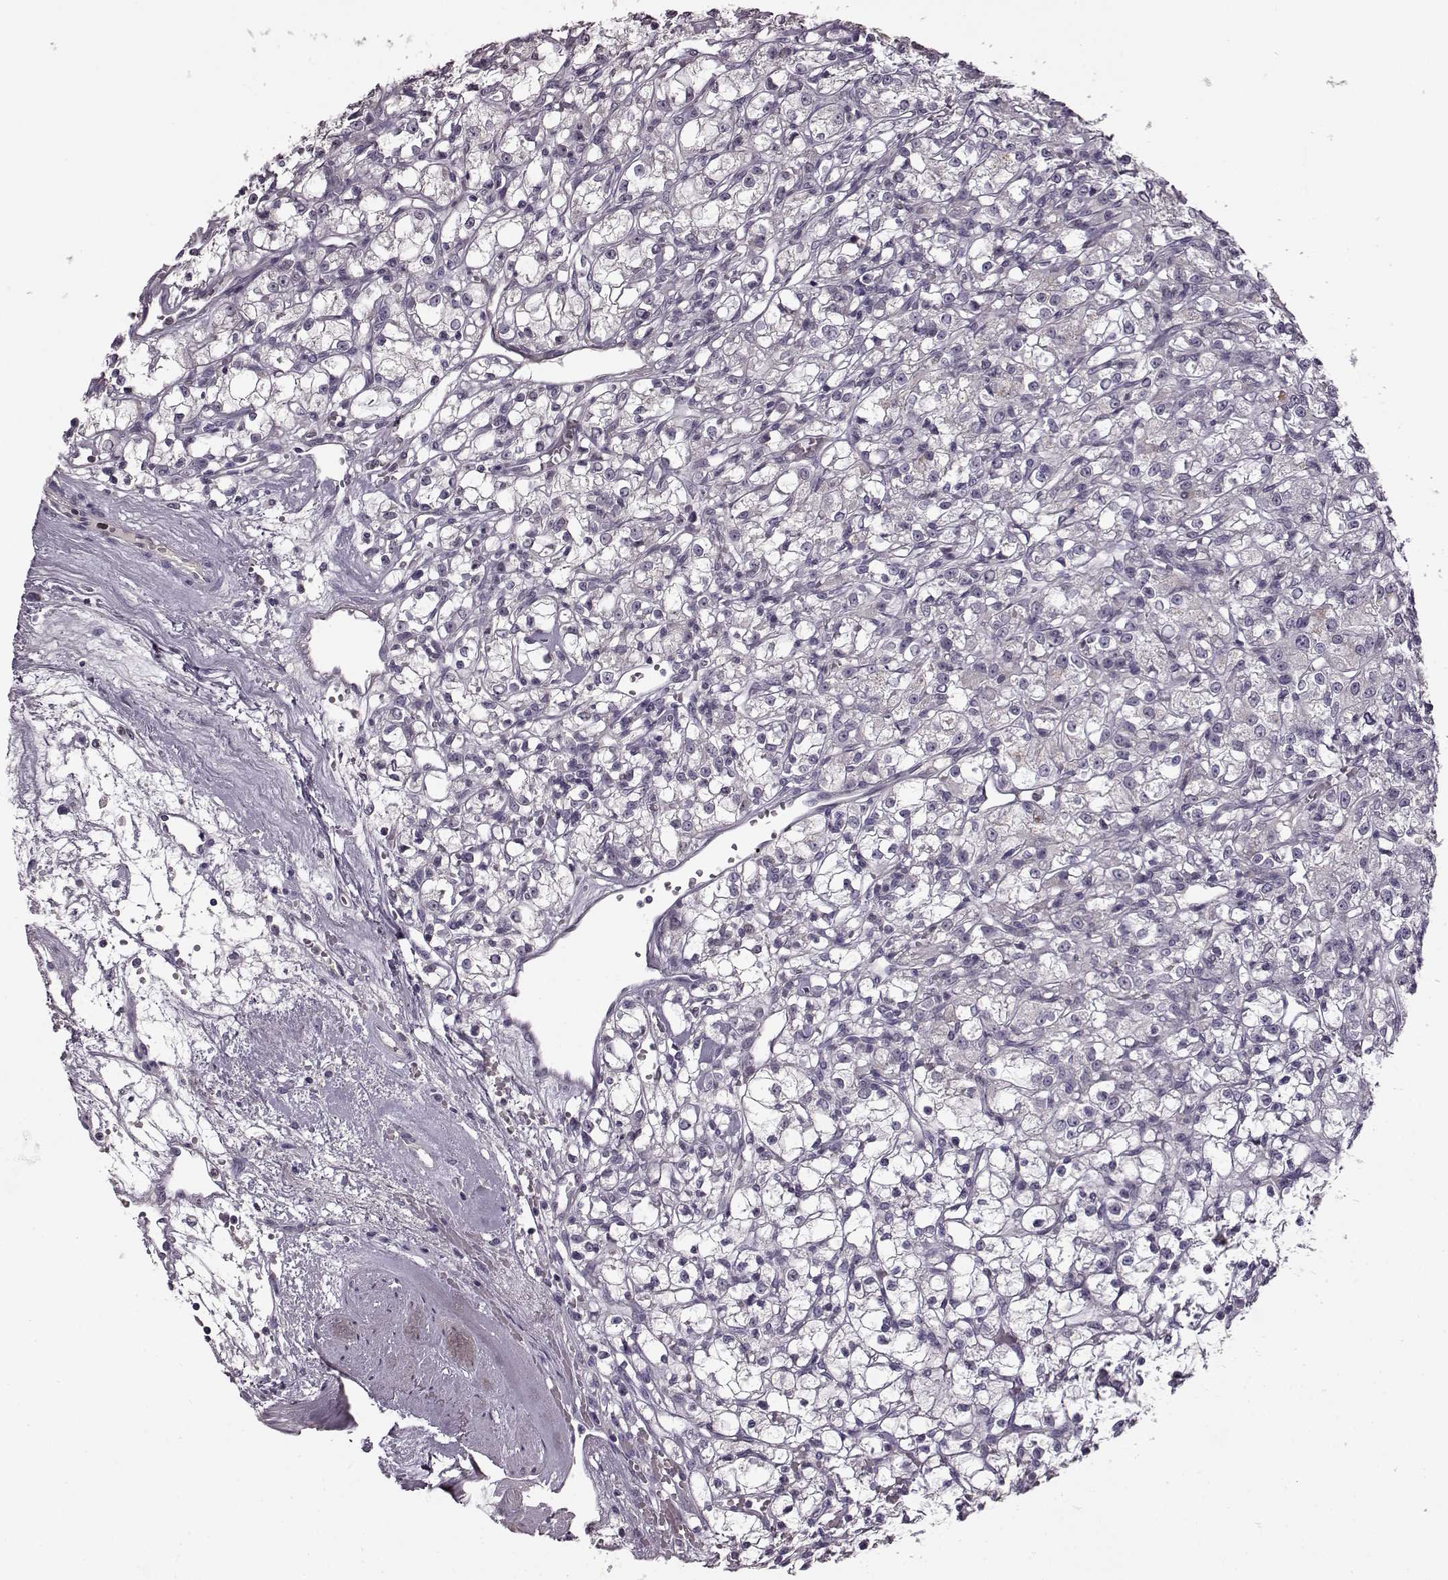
{"staining": {"intensity": "negative", "quantity": "none", "location": "none"}, "tissue": "renal cancer", "cell_type": "Tumor cells", "image_type": "cancer", "snomed": [{"axis": "morphology", "description": "Adenocarcinoma, NOS"}, {"axis": "topography", "description": "Kidney"}], "caption": "High power microscopy micrograph of an immunohistochemistry image of renal cancer (adenocarcinoma), revealing no significant positivity in tumor cells.", "gene": "CNGA3", "patient": {"sex": "female", "age": 59}}